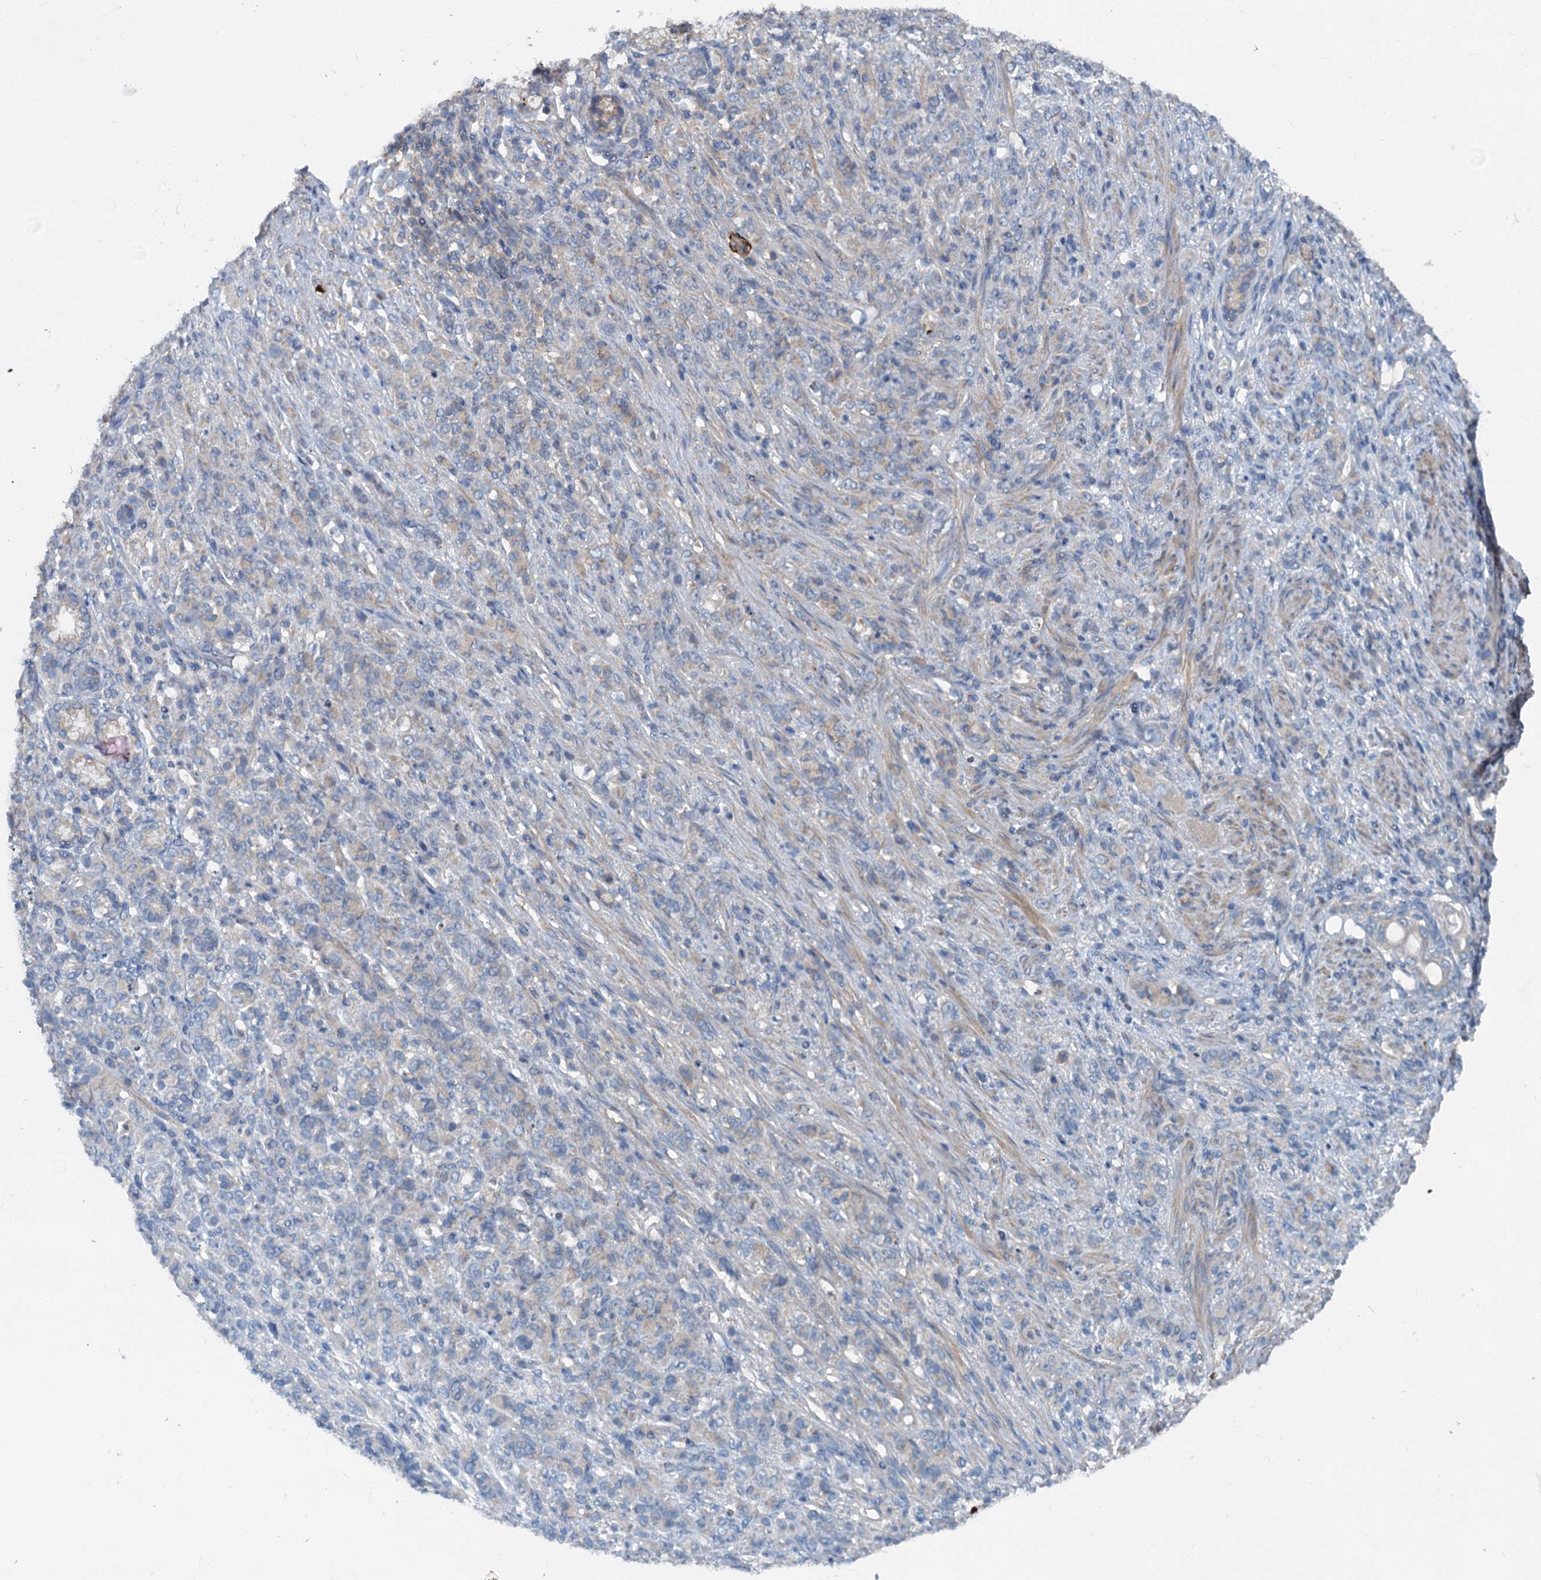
{"staining": {"intensity": "negative", "quantity": "none", "location": "none"}, "tissue": "stomach cancer", "cell_type": "Tumor cells", "image_type": "cancer", "snomed": [{"axis": "morphology", "description": "Adenocarcinoma, NOS"}, {"axis": "topography", "description": "Stomach"}], "caption": "DAB (3,3'-diaminobenzidine) immunohistochemical staining of human stomach adenocarcinoma reveals no significant staining in tumor cells.", "gene": "TEDC1", "patient": {"sex": "female", "age": 79}}